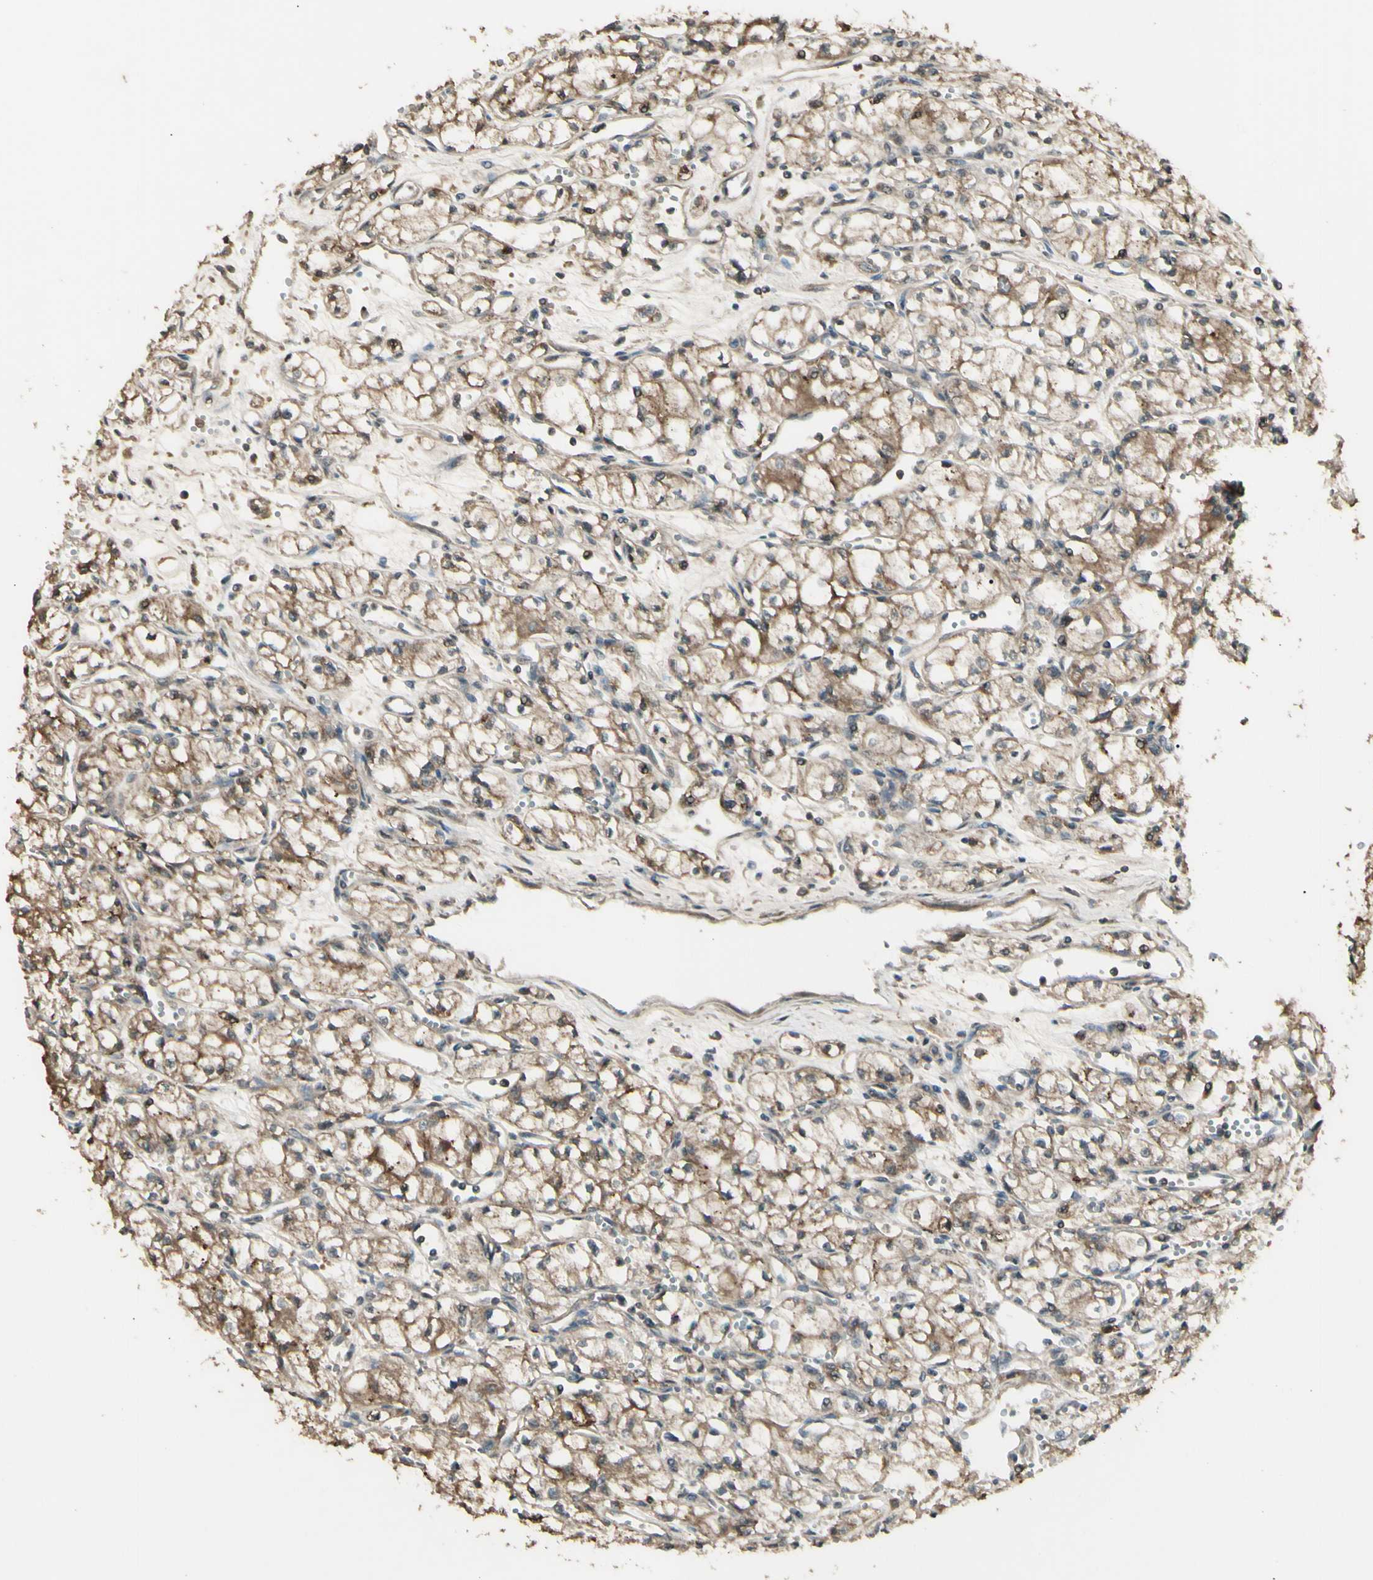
{"staining": {"intensity": "moderate", "quantity": ">75%", "location": "cytoplasmic/membranous"}, "tissue": "renal cancer", "cell_type": "Tumor cells", "image_type": "cancer", "snomed": [{"axis": "morphology", "description": "Normal tissue, NOS"}, {"axis": "morphology", "description": "Adenocarcinoma, NOS"}, {"axis": "topography", "description": "Kidney"}], "caption": "Immunohistochemical staining of human renal adenocarcinoma shows medium levels of moderate cytoplasmic/membranous staining in approximately >75% of tumor cells.", "gene": "GNAS", "patient": {"sex": "male", "age": 59}}